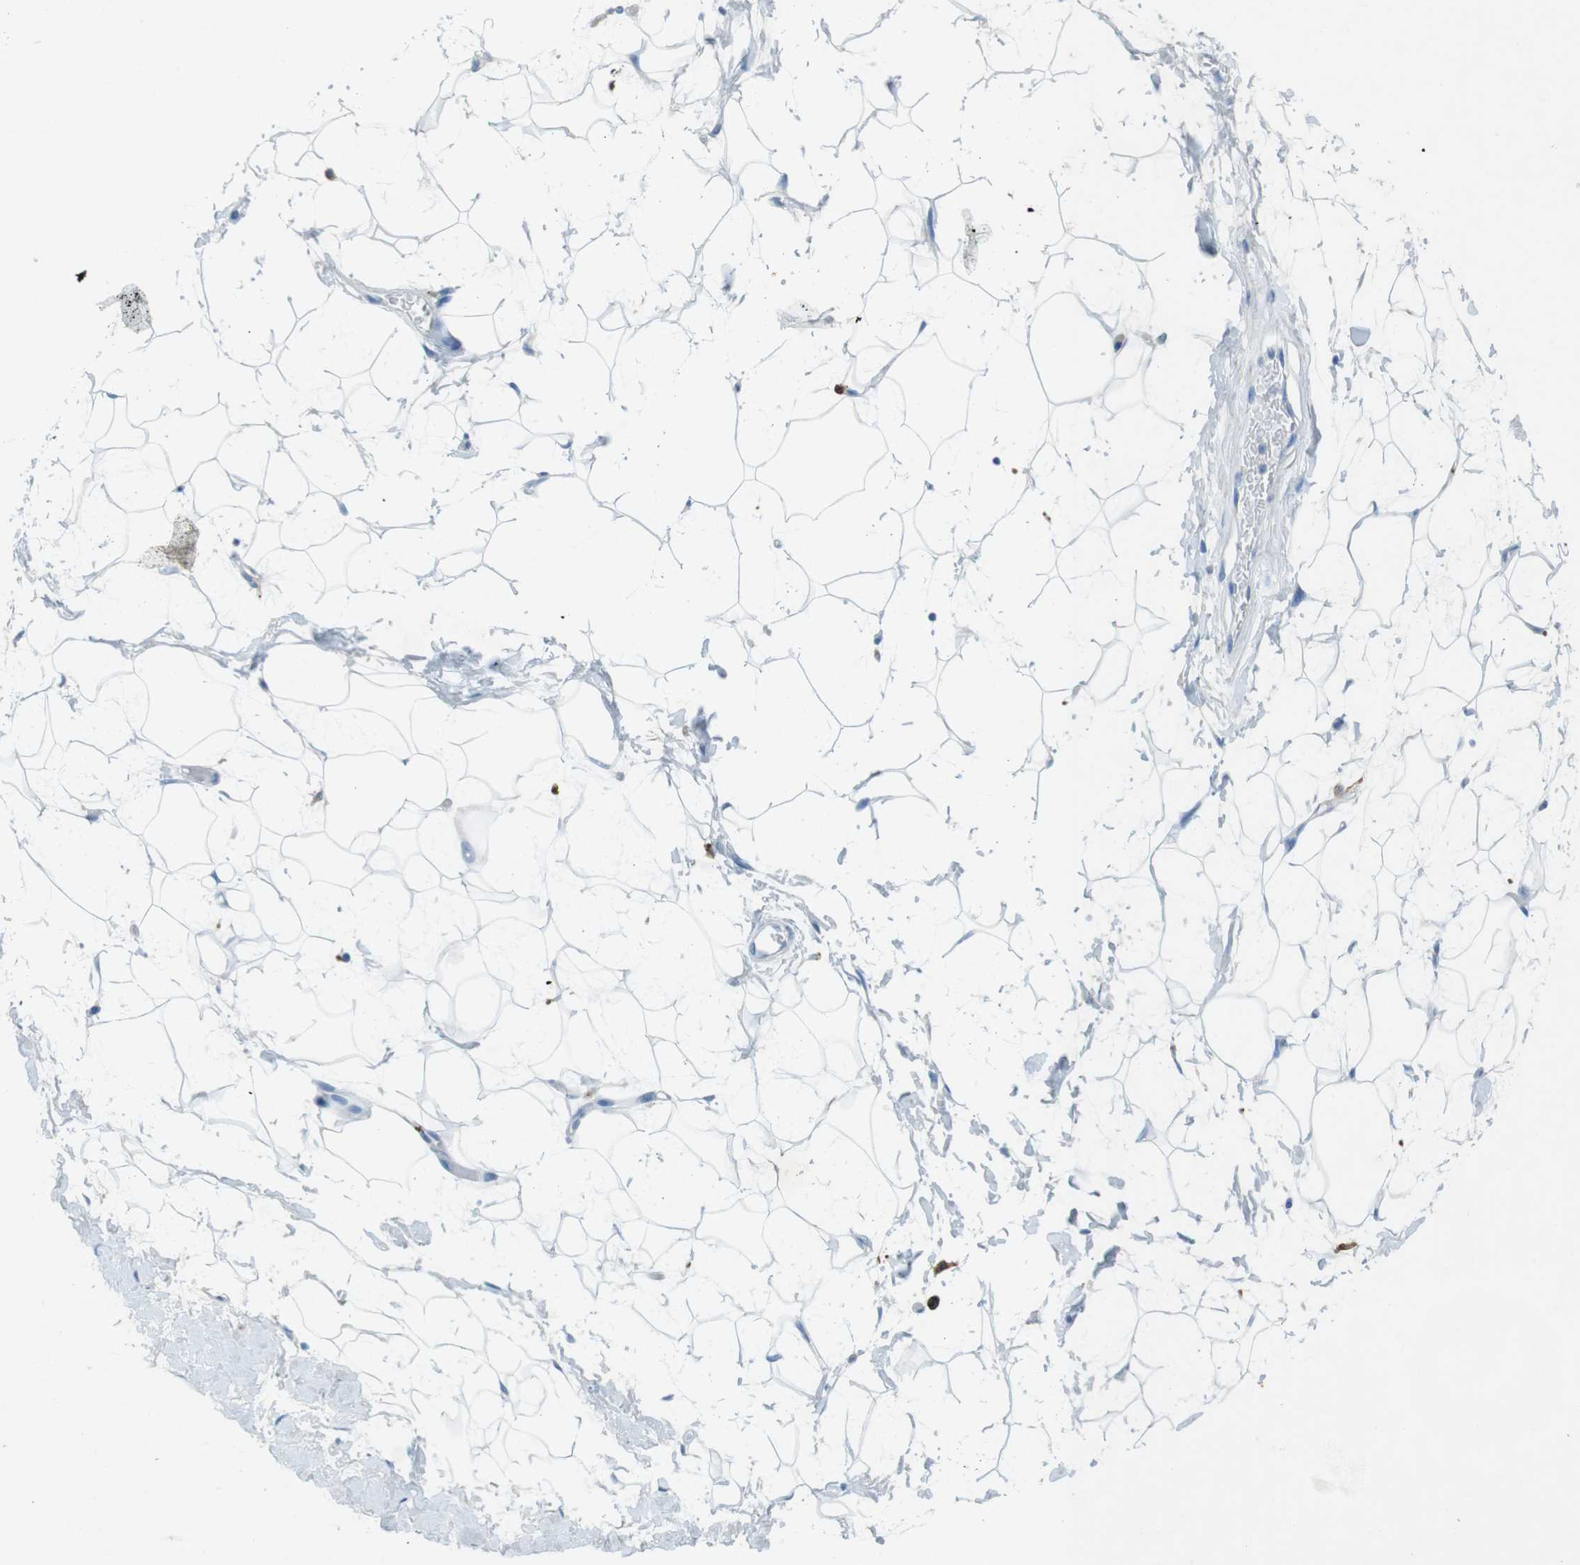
{"staining": {"intensity": "negative", "quantity": "none", "location": "none"}, "tissue": "adipose tissue", "cell_type": "Adipocytes", "image_type": "normal", "snomed": [{"axis": "morphology", "description": "Normal tissue, NOS"}, {"axis": "topography", "description": "Soft tissue"}], "caption": "Adipocytes are negative for brown protein staining in normal adipose tissue. (DAB (3,3'-diaminobenzidine) IHC with hematoxylin counter stain).", "gene": "CD320", "patient": {"sex": "male", "age": 72}}